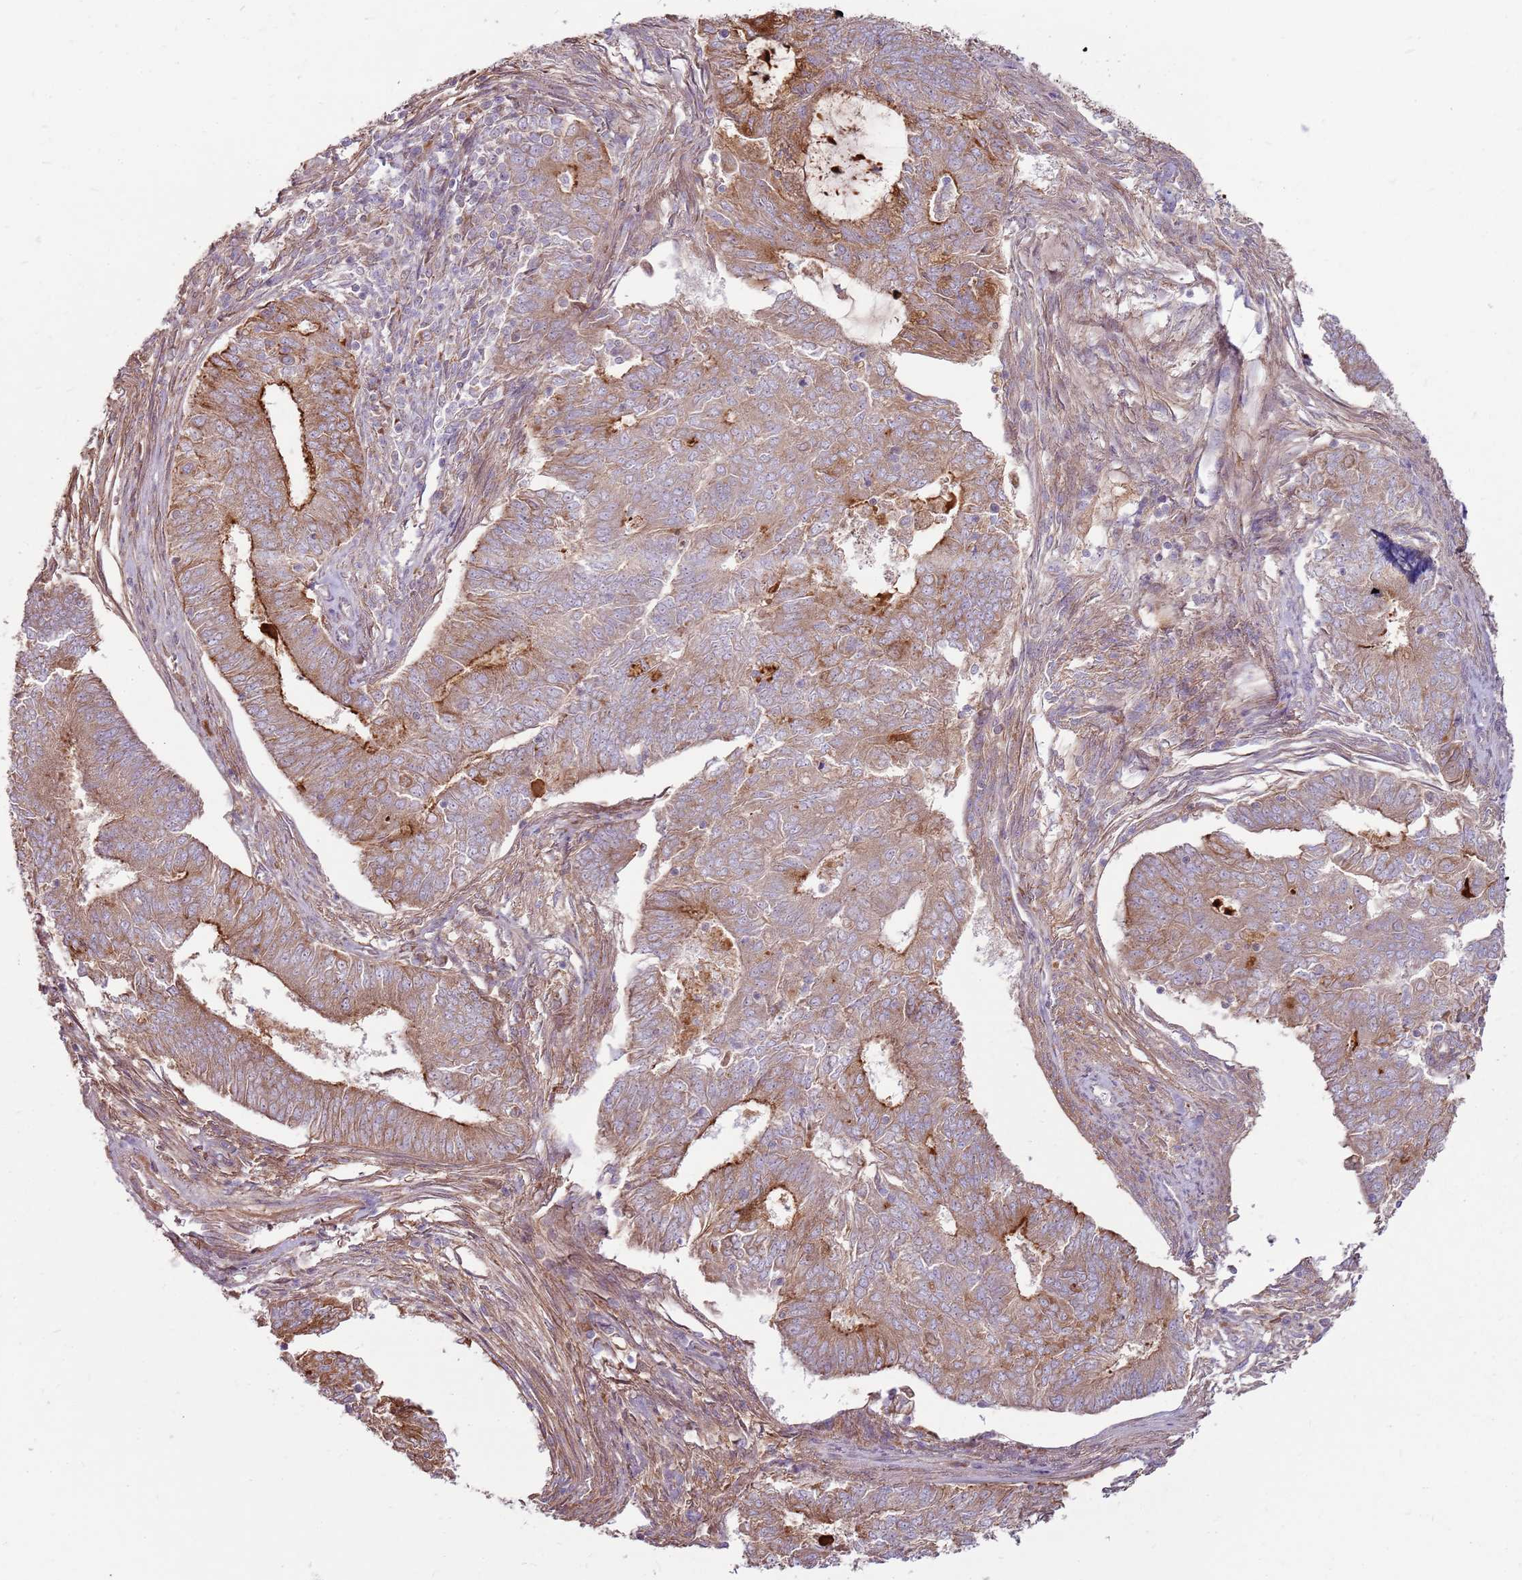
{"staining": {"intensity": "moderate", "quantity": ">75%", "location": "cytoplasmic/membranous"}, "tissue": "endometrial cancer", "cell_type": "Tumor cells", "image_type": "cancer", "snomed": [{"axis": "morphology", "description": "Adenocarcinoma, NOS"}, {"axis": "topography", "description": "Endometrium"}], "caption": "Moderate cytoplasmic/membranous expression for a protein is present in approximately >75% of tumor cells of endometrial cancer using immunohistochemistry (IHC).", "gene": "EMC1", "patient": {"sex": "female", "age": 62}}